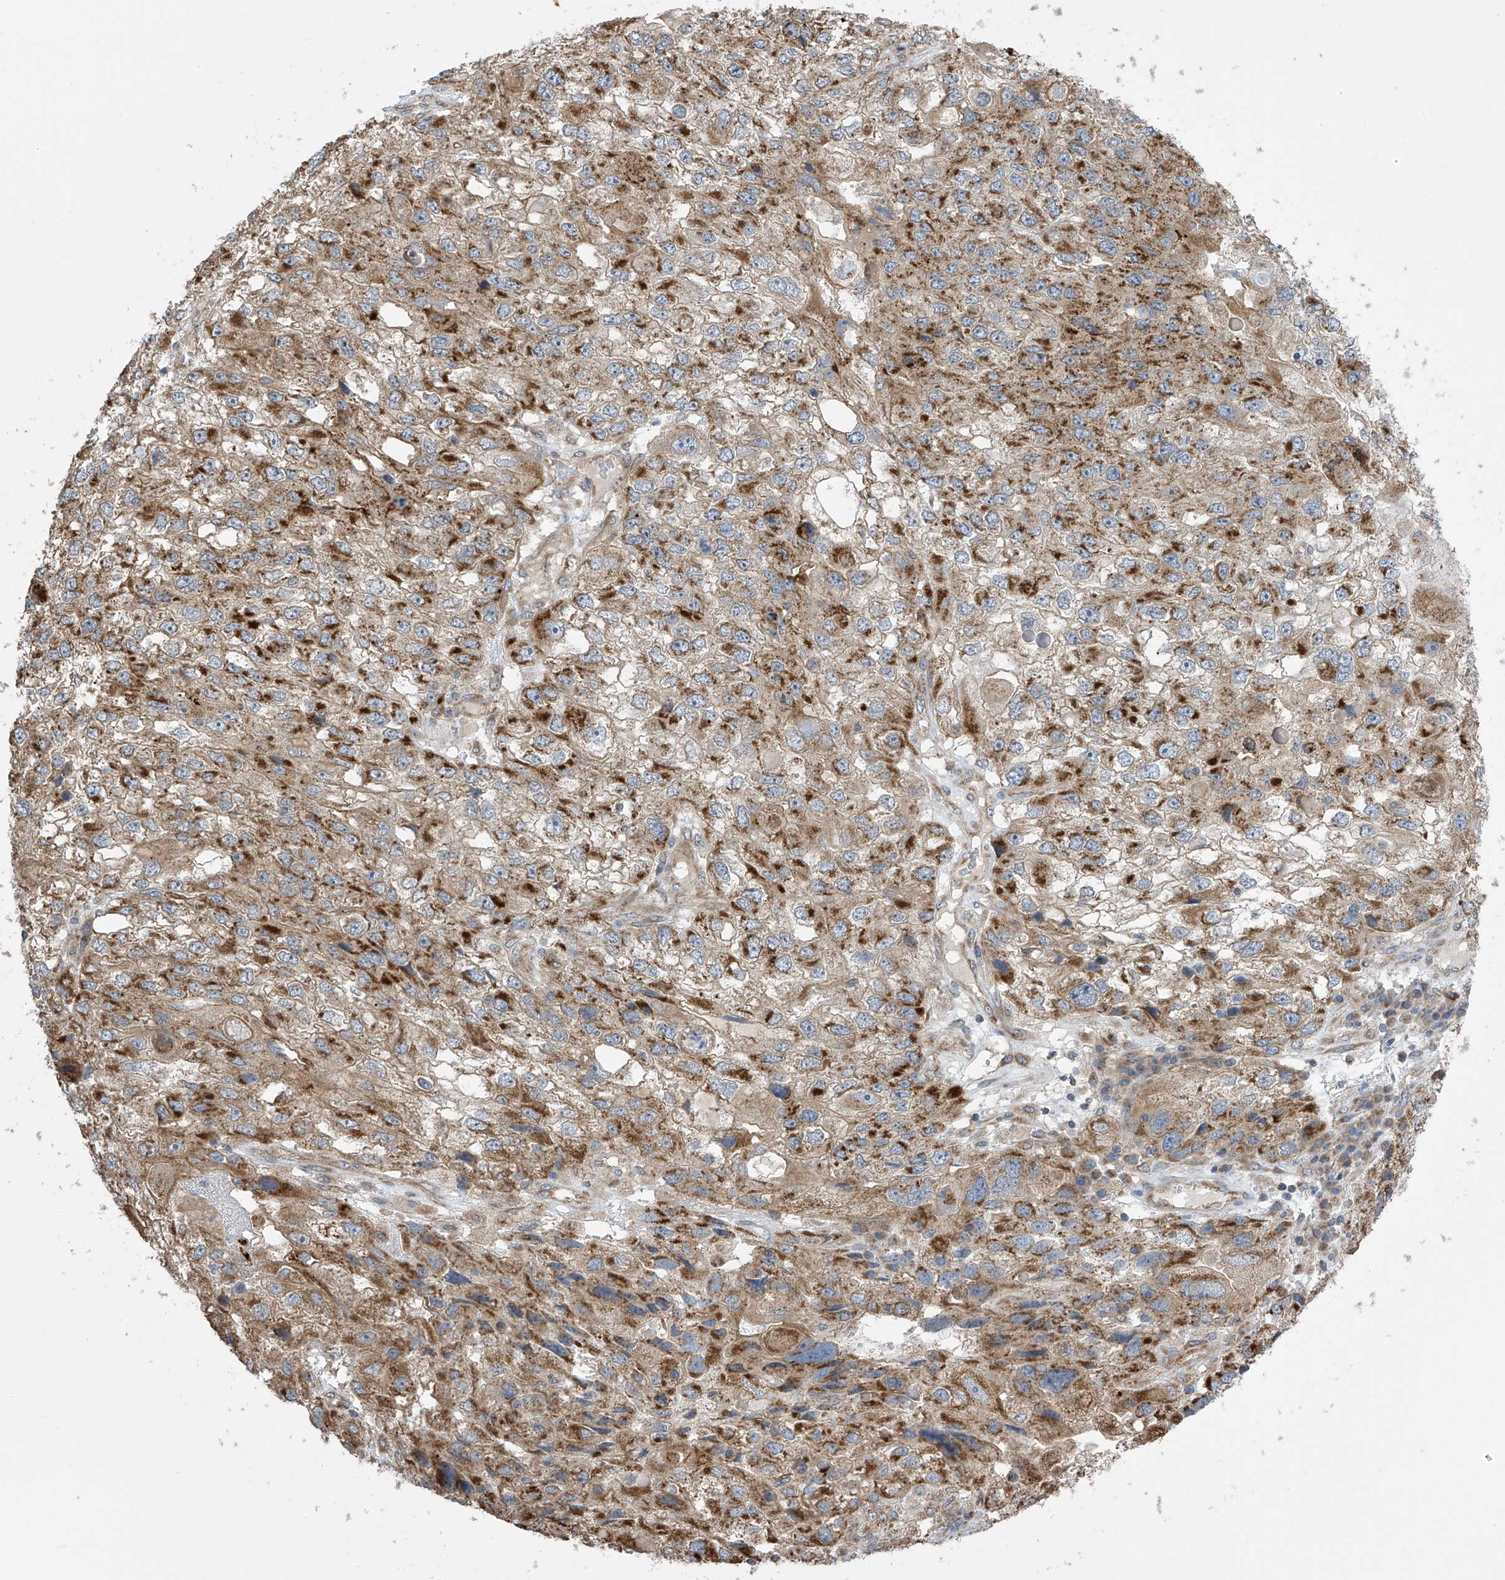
{"staining": {"intensity": "strong", "quantity": "25%-75%", "location": "cytoplasmic/membranous"}, "tissue": "endometrial cancer", "cell_type": "Tumor cells", "image_type": "cancer", "snomed": [{"axis": "morphology", "description": "Adenocarcinoma, NOS"}, {"axis": "topography", "description": "Endometrium"}], "caption": "Immunohistochemistry image of neoplastic tissue: human adenocarcinoma (endometrial) stained using immunohistochemistry (IHC) exhibits high levels of strong protein expression localized specifically in the cytoplasmic/membranous of tumor cells, appearing as a cytoplasmic/membranous brown color.", "gene": "PNPT1", "patient": {"sex": "female", "age": 49}}